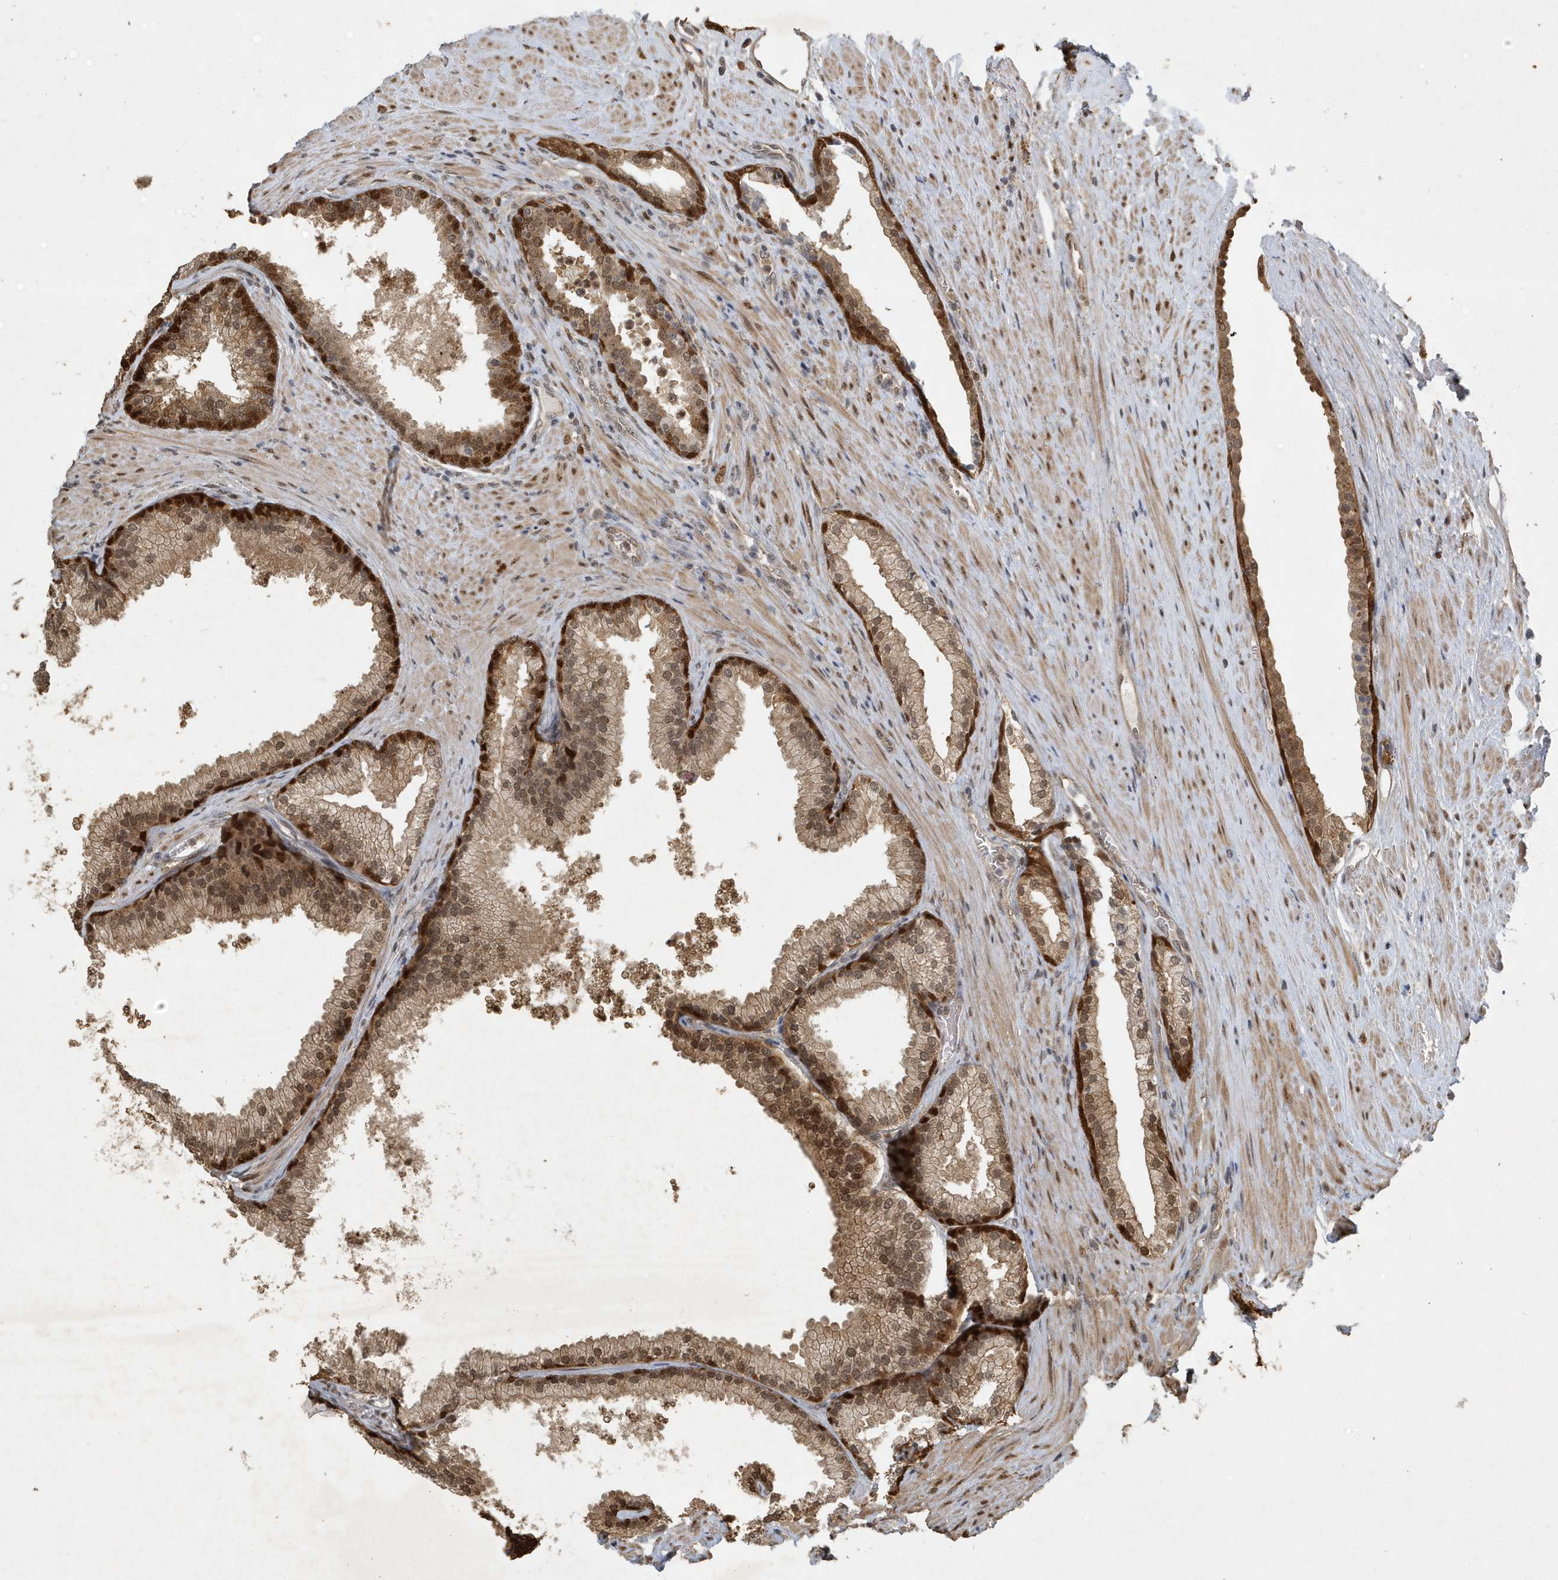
{"staining": {"intensity": "strong", "quantity": "25%-75%", "location": "cytoplasmic/membranous,nuclear"}, "tissue": "prostate", "cell_type": "Glandular cells", "image_type": "normal", "snomed": [{"axis": "morphology", "description": "Normal tissue, NOS"}, {"axis": "topography", "description": "Prostate"}], "caption": "Immunohistochemistry (IHC) of benign human prostate demonstrates high levels of strong cytoplasmic/membranous,nuclear staining in approximately 25%-75% of glandular cells.", "gene": "HSPA1A", "patient": {"sex": "male", "age": 76}}